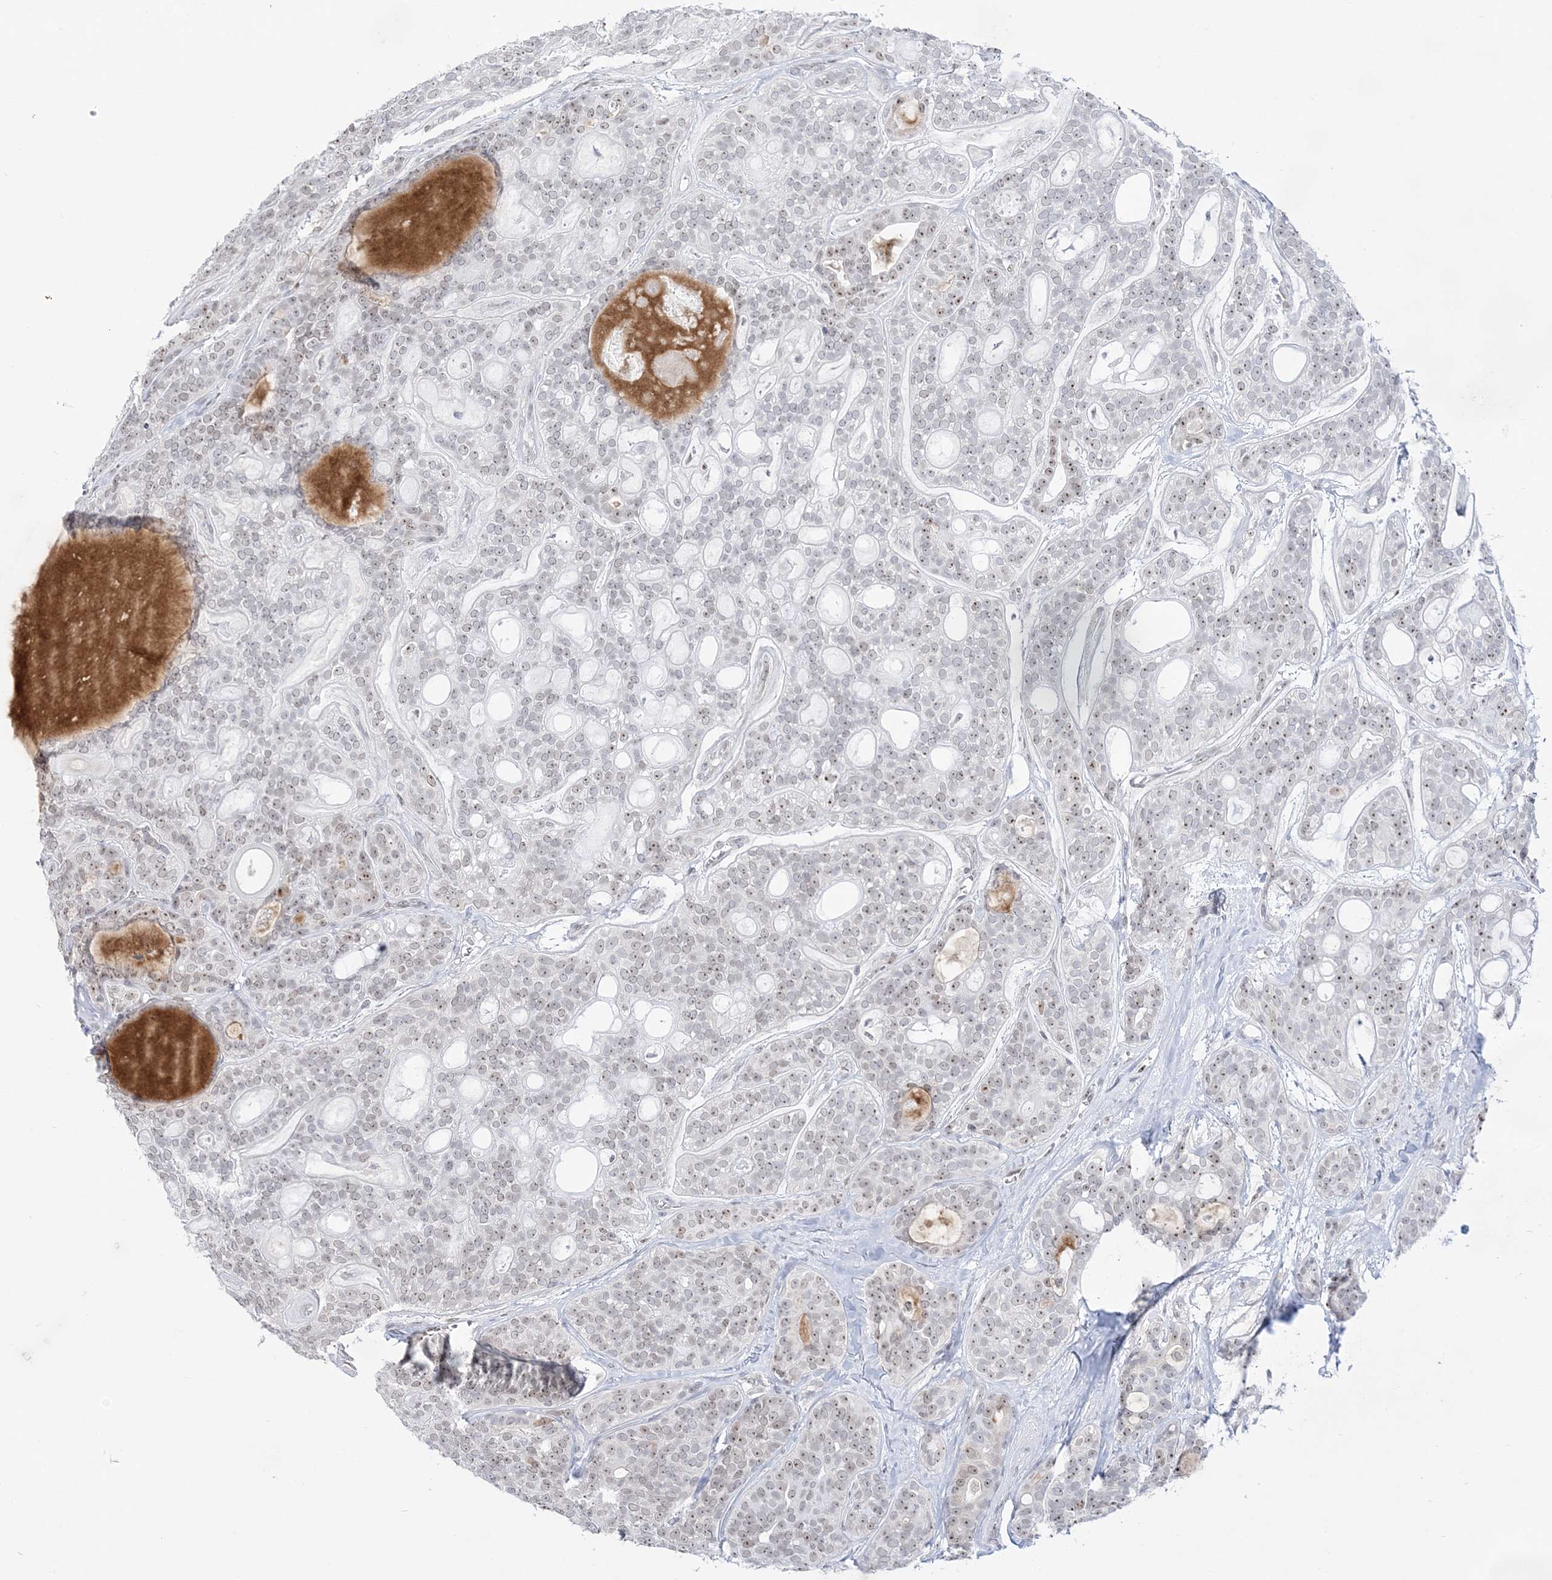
{"staining": {"intensity": "weak", "quantity": "25%-75%", "location": "nuclear"}, "tissue": "head and neck cancer", "cell_type": "Tumor cells", "image_type": "cancer", "snomed": [{"axis": "morphology", "description": "Adenocarcinoma, NOS"}, {"axis": "topography", "description": "Head-Neck"}], "caption": "Head and neck adenocarcinoma was stained to show a protein in brown. There is low levels of weak nuclear expression in approximately 25%-75% of tumor cells. (Brightfield microscopy of DAB IHC at high magnification).", "gene": "DDX21", "patient": {"sex": "male", "age": 66}}